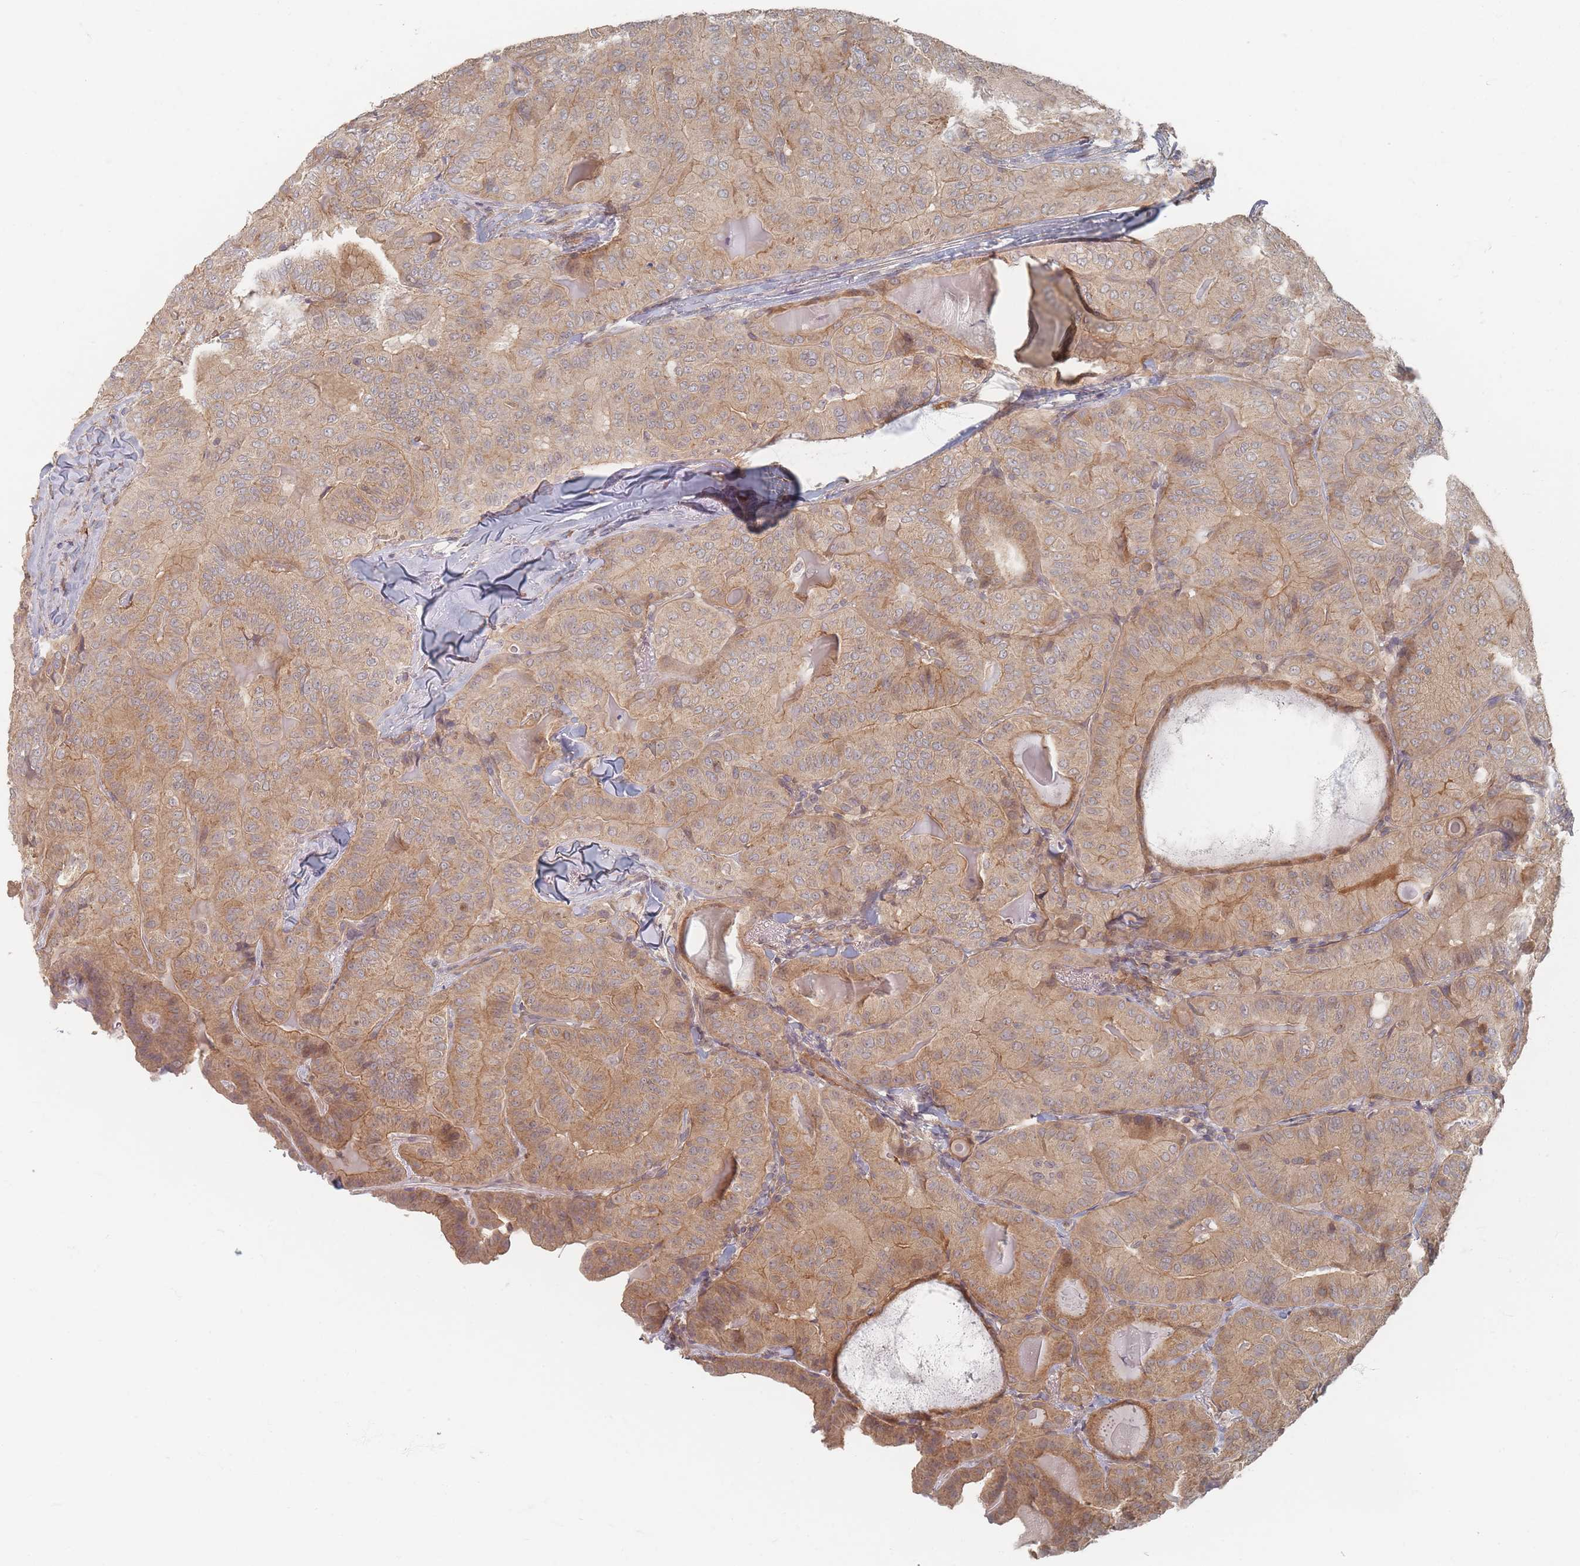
{"staining": {"intensity": "moderate", "quantity": ">75%", "location": "cytoplasmic/membranous"}, "tissue": "thyroid cancer", "cell_type": "Tumor cells", "image_type": "cancer", "snomed": [{"axis": "morphology", "description": "Papillary adenocarcinoma, NOS"}, {"axis": "topography", "description": "Thyroid gland"}], "caption": "IHC (DAB (3,3'-diaminobenzidine)) staining of papillary adenocarcinoma (thyroid) exhibits moderate cytoplasmic/membranous protein positivity in approximately >75% of tumor cells.", "gene": "GLE1", "patient": {"sex": "female", "age": 68}}